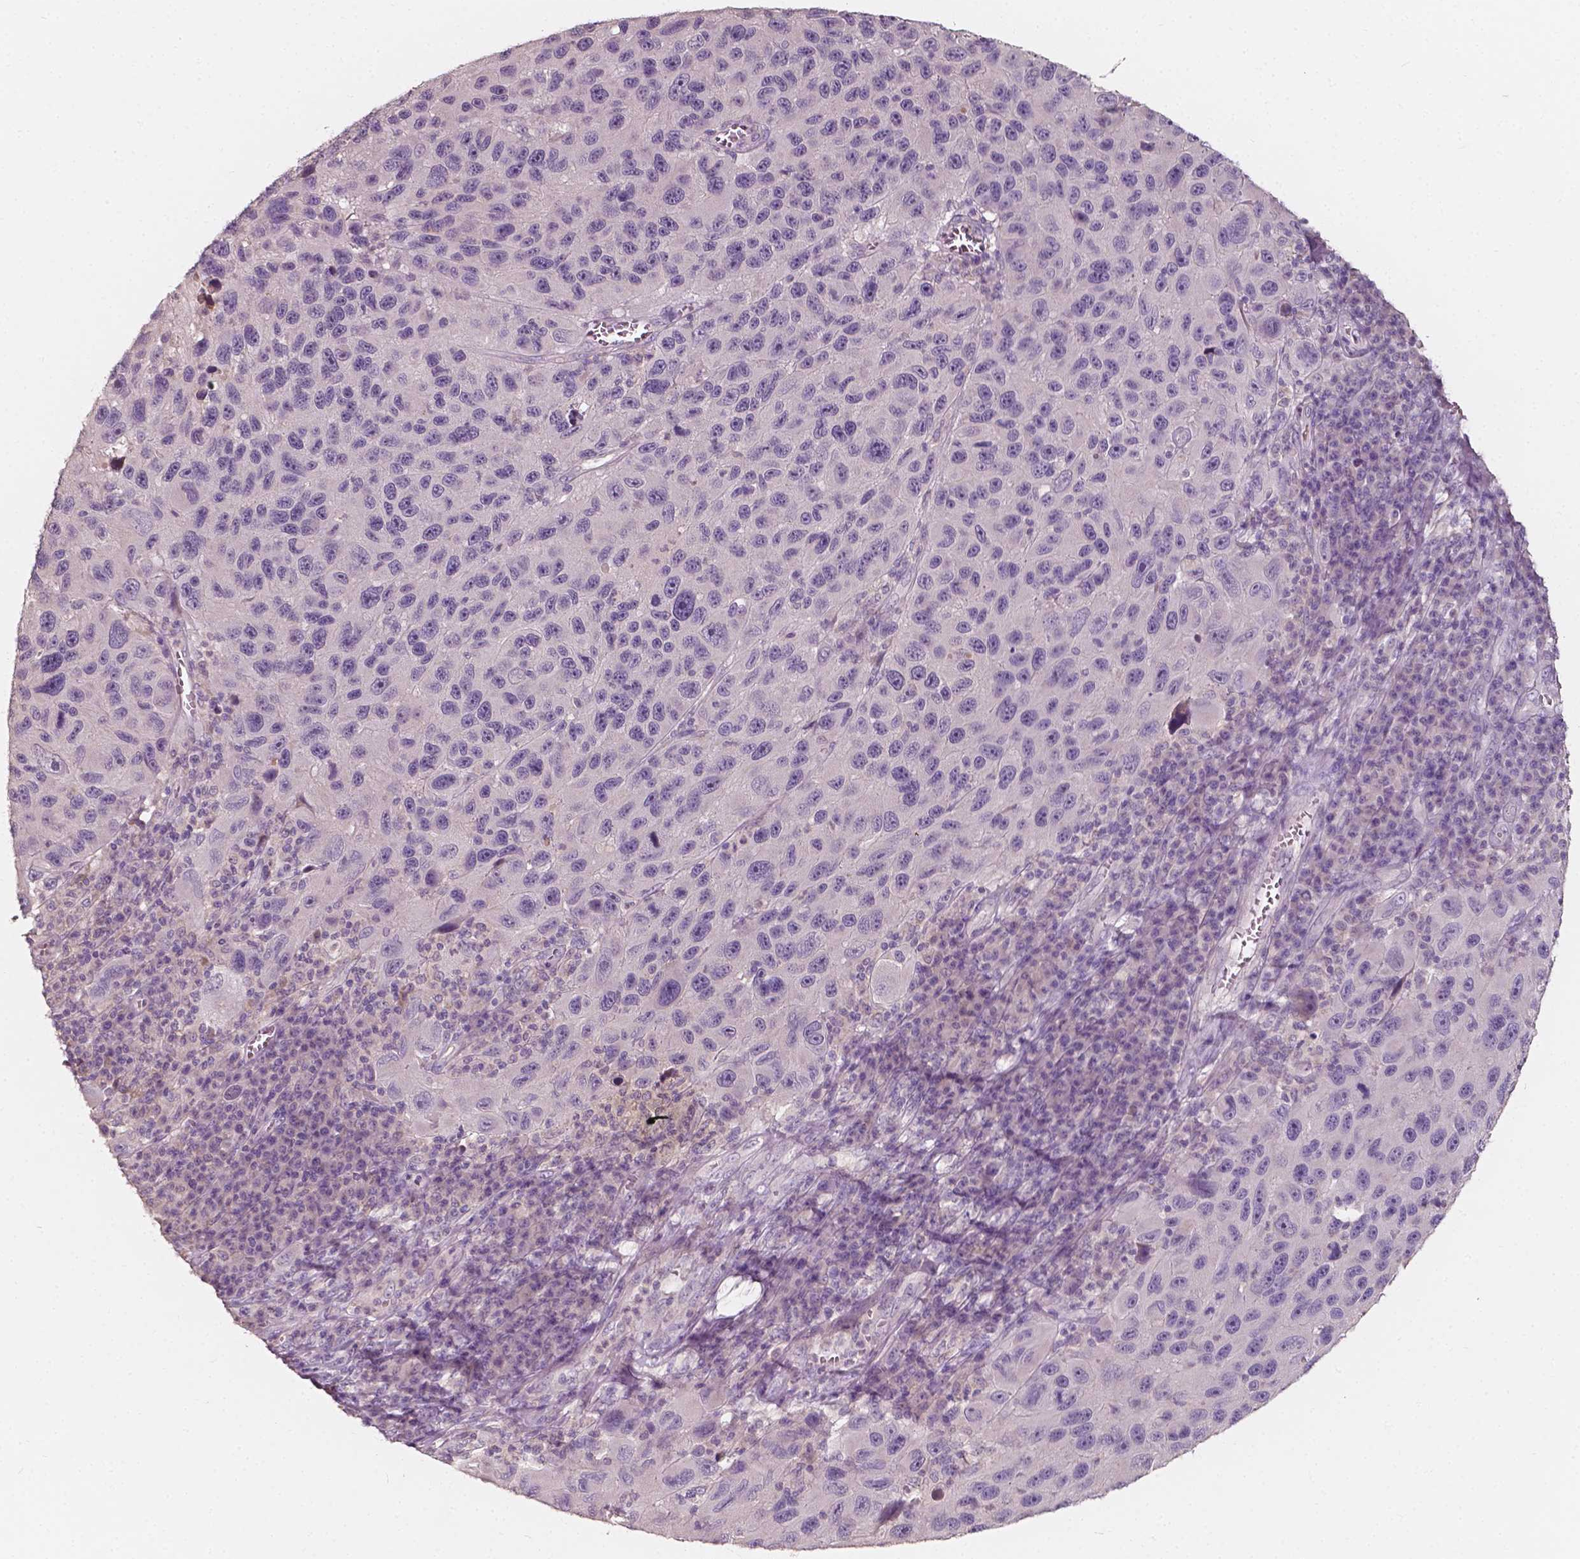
{"staining": {"intensity": "negative", "quantity": "none", "location": "none"}, "tissue": "melanoma", "cell_type": "Tumor cells", "image_type": "cancer", "snomed": [{"axis": "morphology", "description": "Malignant melanoma, NOS"}, {"axis": "topography", "description": "Skin"}], "caption": "The immunohistochemistry (IHC) image has no significant expression in tumor cells of malignant melanoma tissue.", "gene": "NPC1L1", "patient": {"sex": "male", "age": 53}}